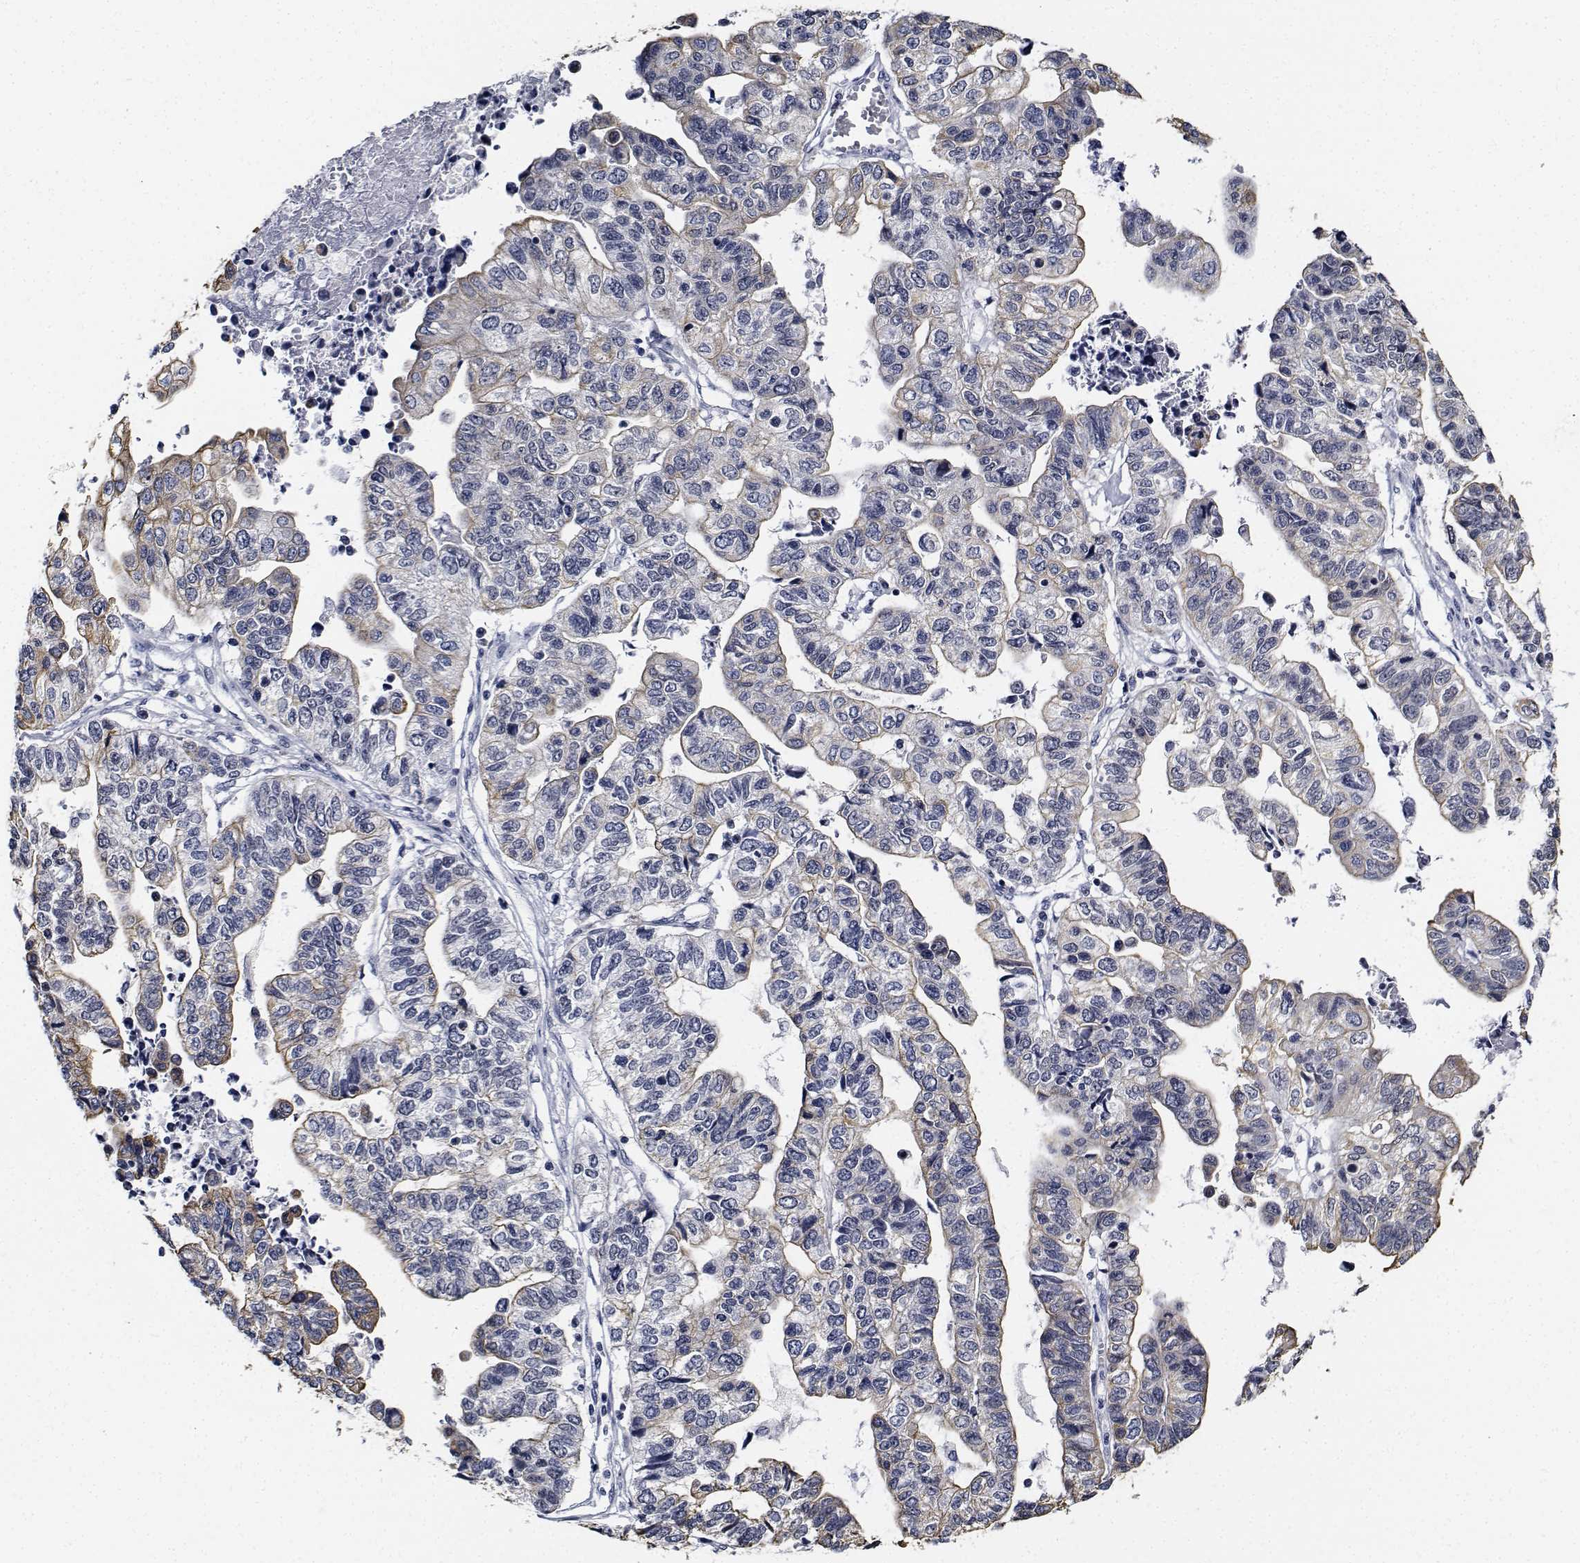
{"staining": {"intensity": "weak", "quantity": "<25%", "location": "cytoplasmic/membranous"}, "tissue": "stomach cancer", "cell_type": "Tumor cells", "image_type": "cancer", "snomed": [{"axis": "morphology", "description": "Adenocarcinoma, NOS"}, {"axis": "topography", "description": "Stomach, upper"}], "caption": "The micrograph reveals no staining of tumor cells in adenocarcinoma (stomach).", "gene": "NVL", "patient": {"sex": "female", "age": 67}}